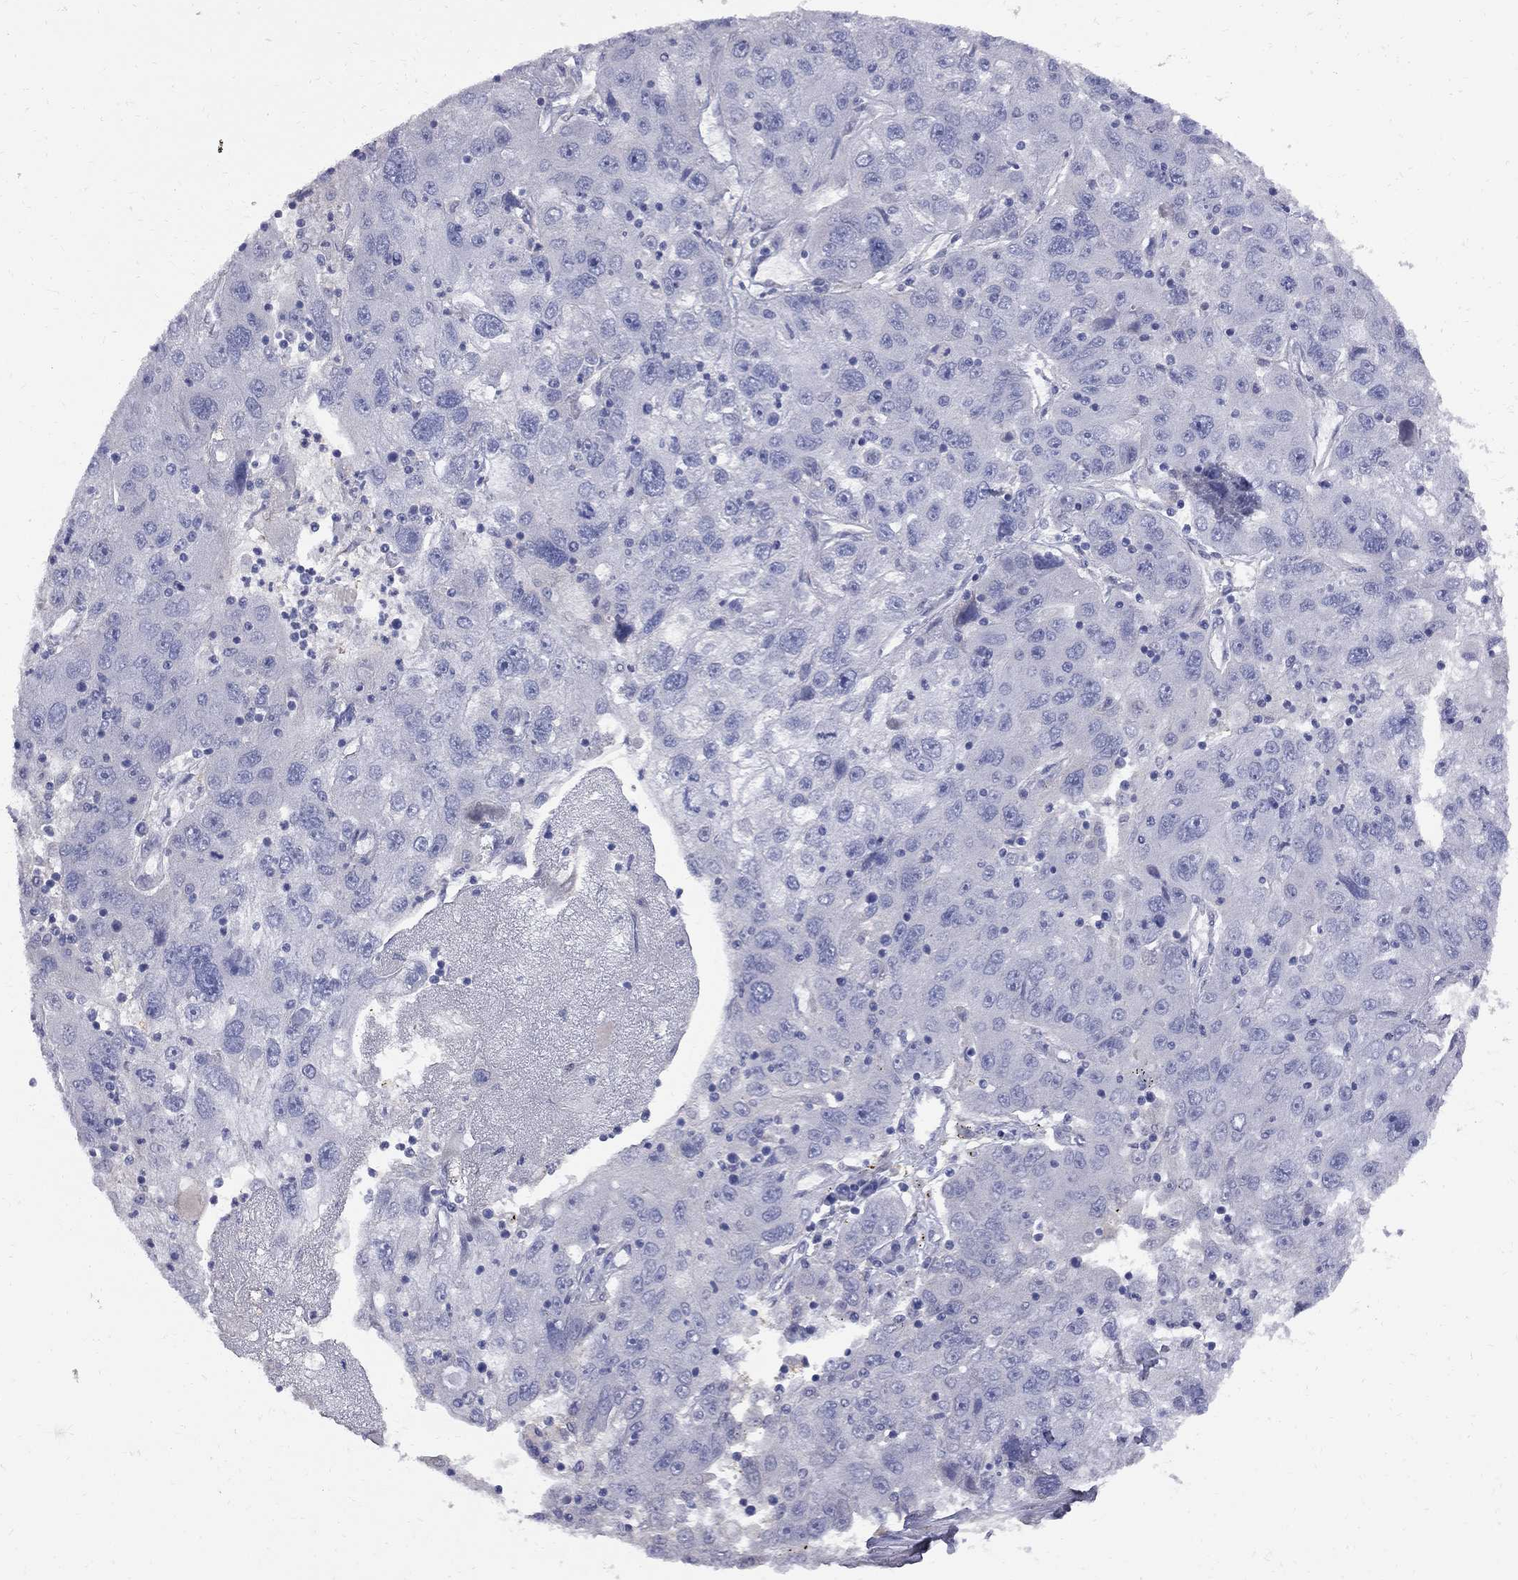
{"staining": {"intensity": "negative", "quantity": "none", "location": "none"}, "tissue": "stomach cancer", "cell_type": "Tumor cells", "image_type": "cancer", "snomed": [{"axis": "morphology", "description": "Adenocarcinoma, NOS"}, {"axis": "topography", "description": "Stomach"}], "caption": "Immunohistochemistry of human stomach cancer displays no positivity in tumor cells.", "gene": "MTHFR", "patient": {"sex": "male", "age": 56}}